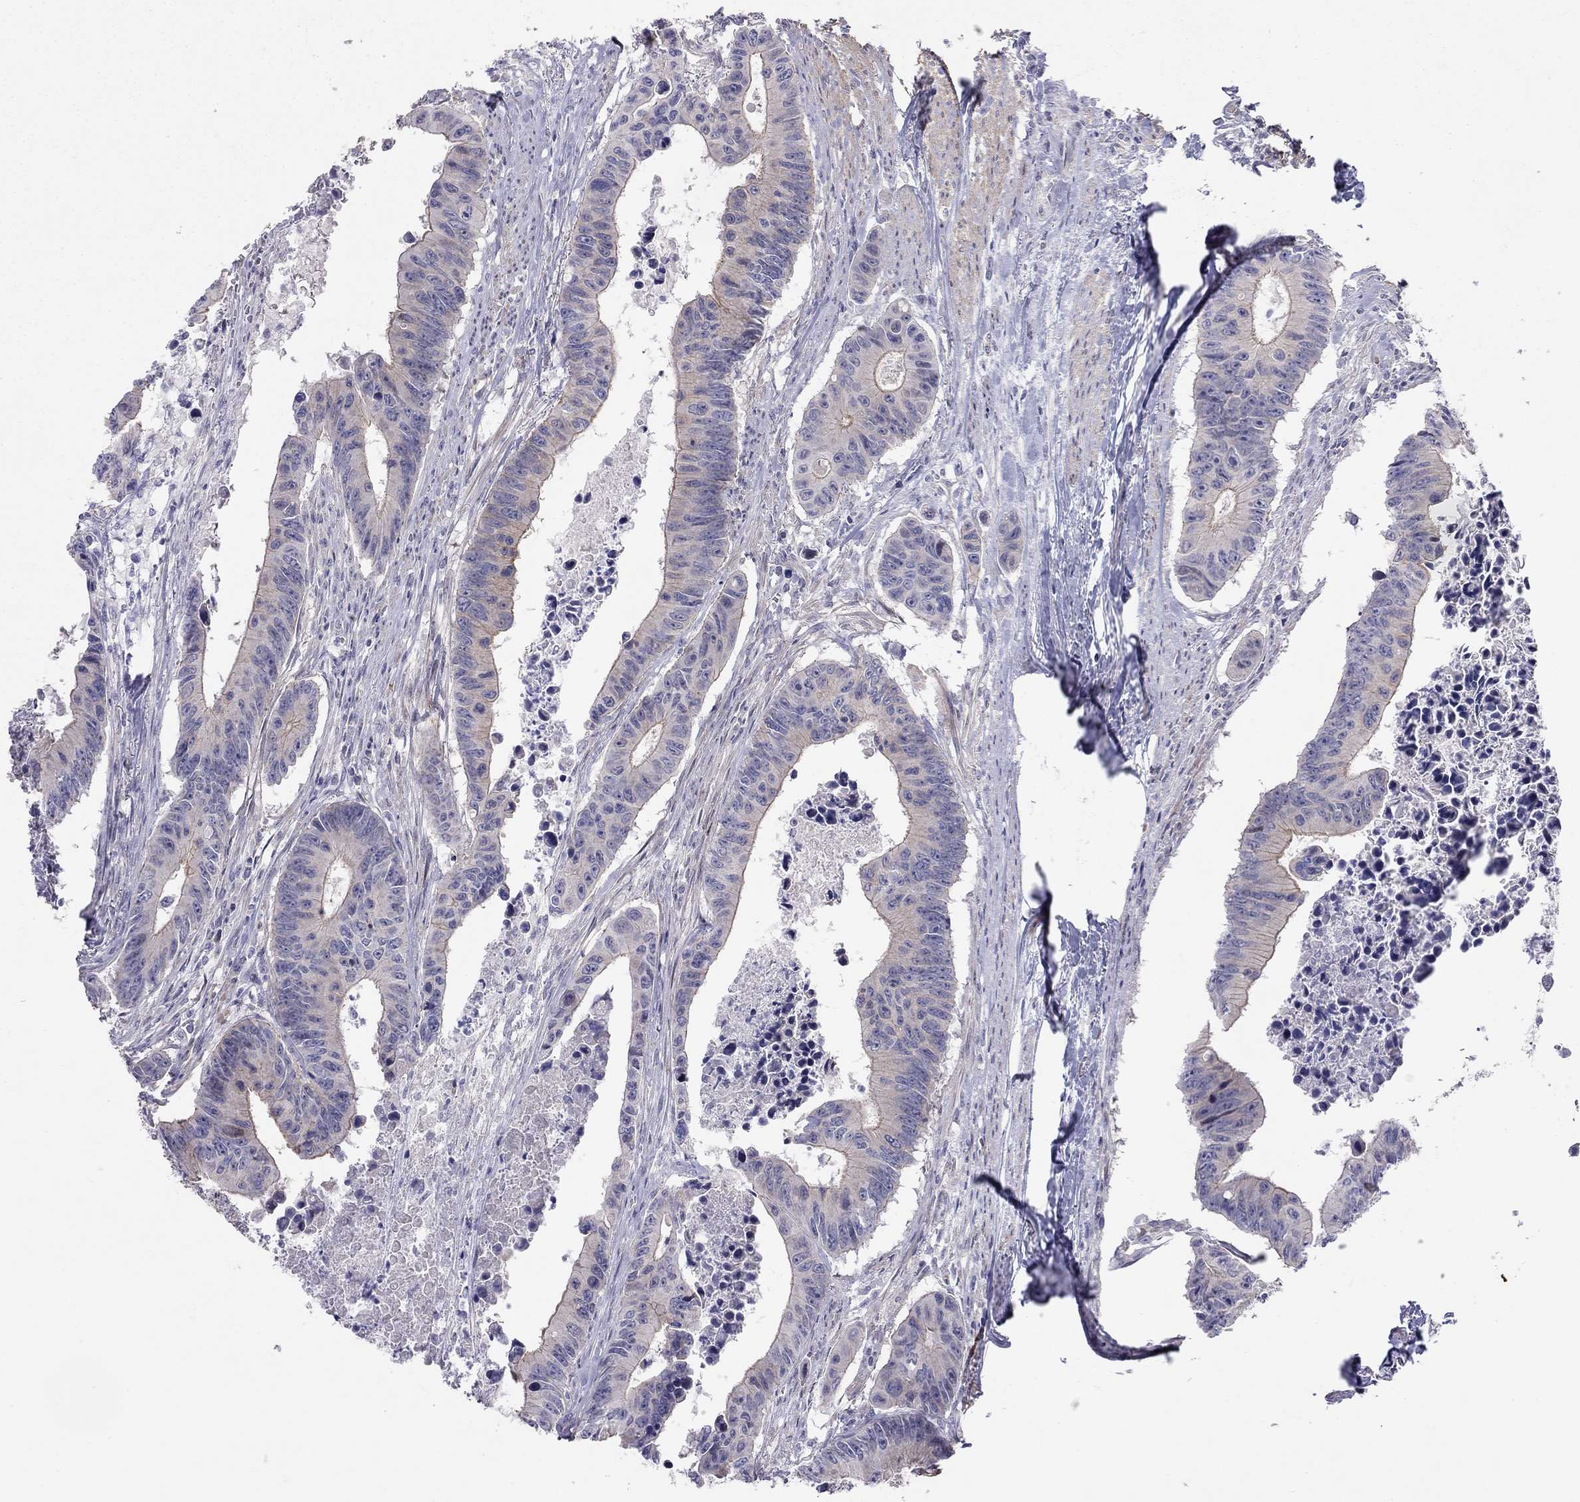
{"staining": {"intensity": "moderate", "quantity": "<25%", "location": "cytoplasmic/membranous"}, "tissue": "colorectal cancer", "cell_type": "Tumor cells", "image_type": "cancer", "snomed": [{"axis": "morphology", "description": "Adenocarcinoma, NOS"}, {"axis": "topography", "description": "Colon"}], "caption": "Colorectal cancer tissue displays moderate cytoplasmic/membranous expression in about <25% of tumor cells", "gene": "SYTL2", "patient": {"sex": "female", "age": 87}}